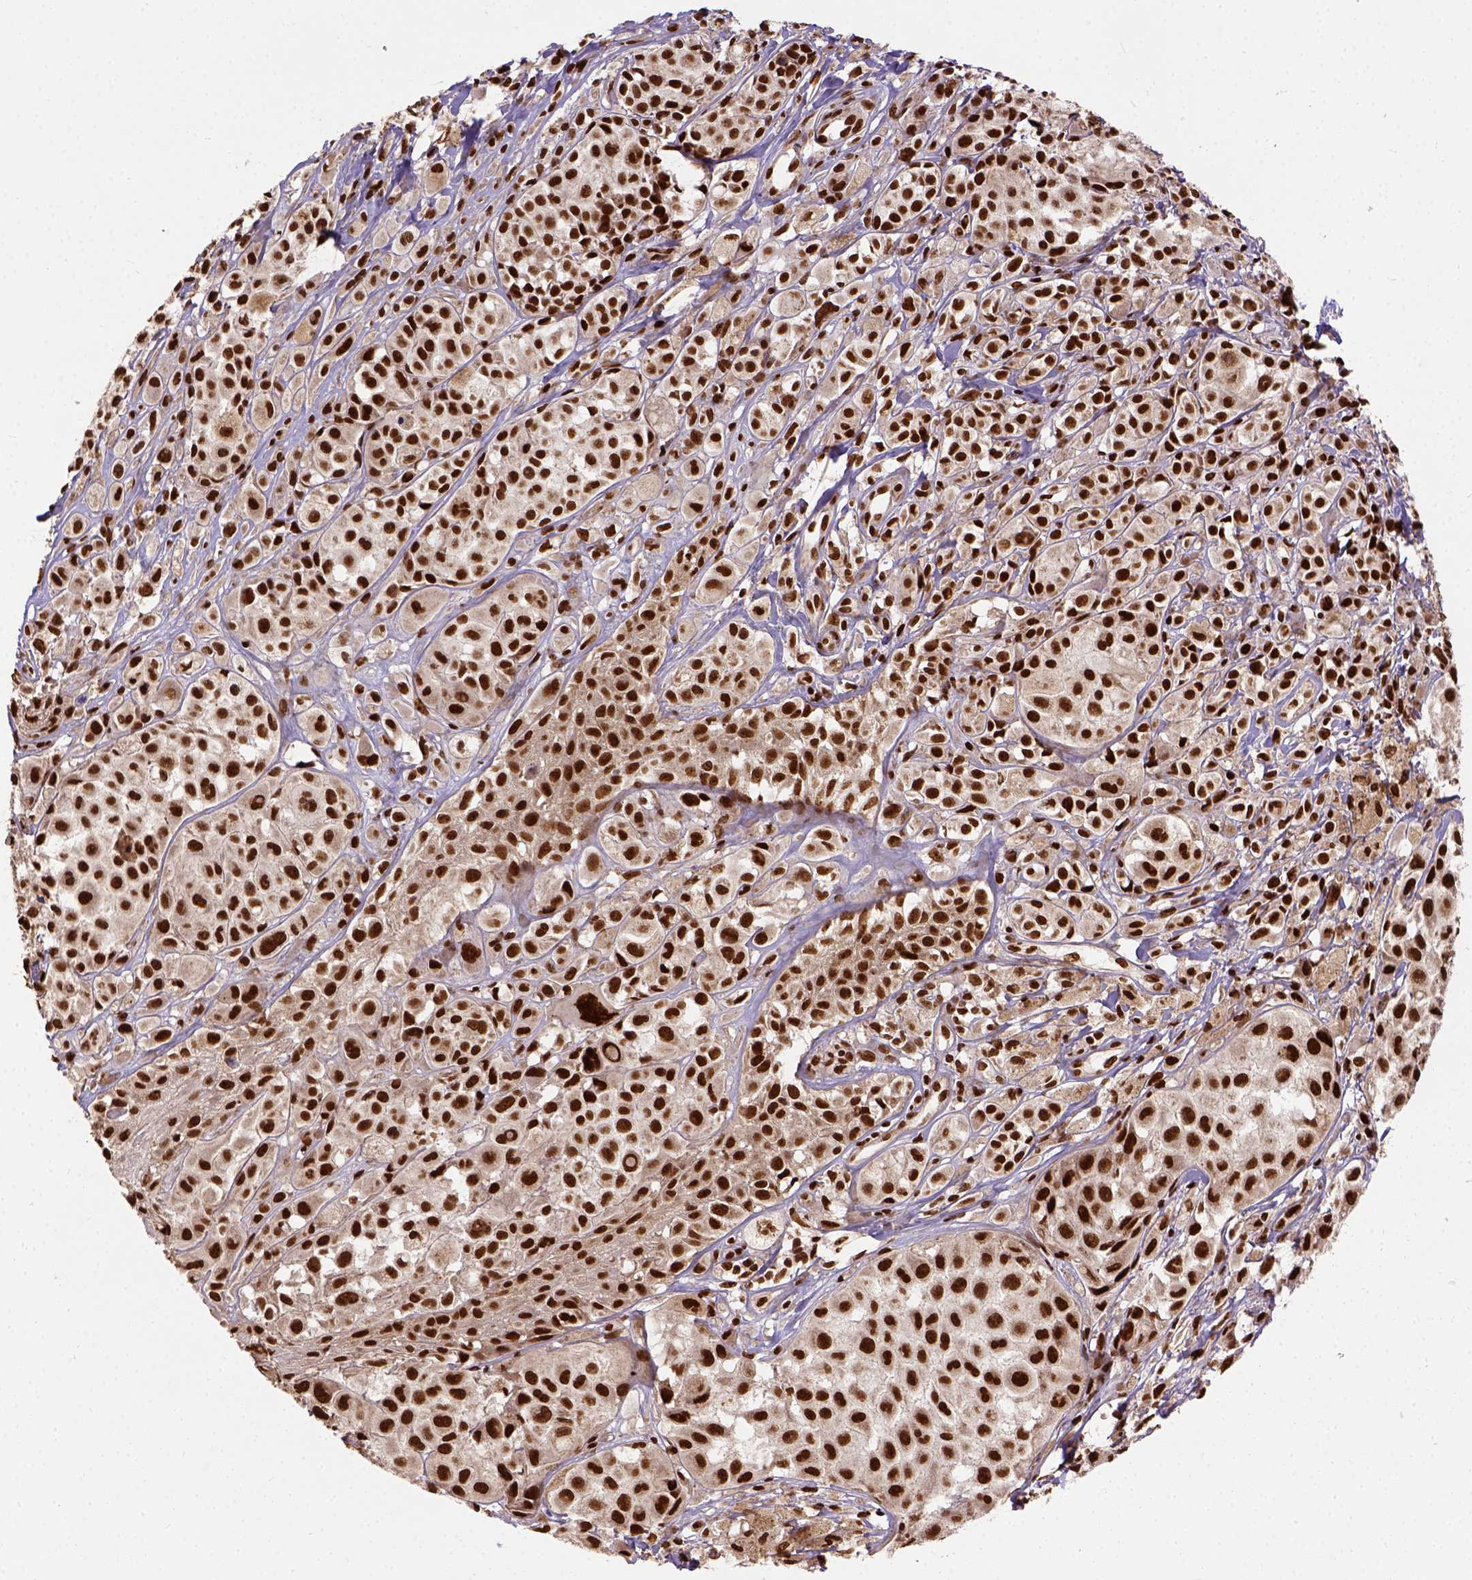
{"staining": {"intensity": "strong", "quantity": ">75%", "location": "nuclear"}, "tissue": "melanoma", "cell_type": "Tumor cells", "image_type": "cancer", "snomed": [{"axis": "morphology", "description": "Malignant melanoma, NOS"}, {"axis": "topography", "description": "Skin"}], "caption": "High-magnification brightfield microscopy of malignant melanoma stained with DAB (brown) and counterstained with hematoxylin (blue). tumor cells exhibit strong nuclear positivity is present in about>75% of cells.", "gene": "NACC1", "patient": {"sex": "male", "age": 77}}